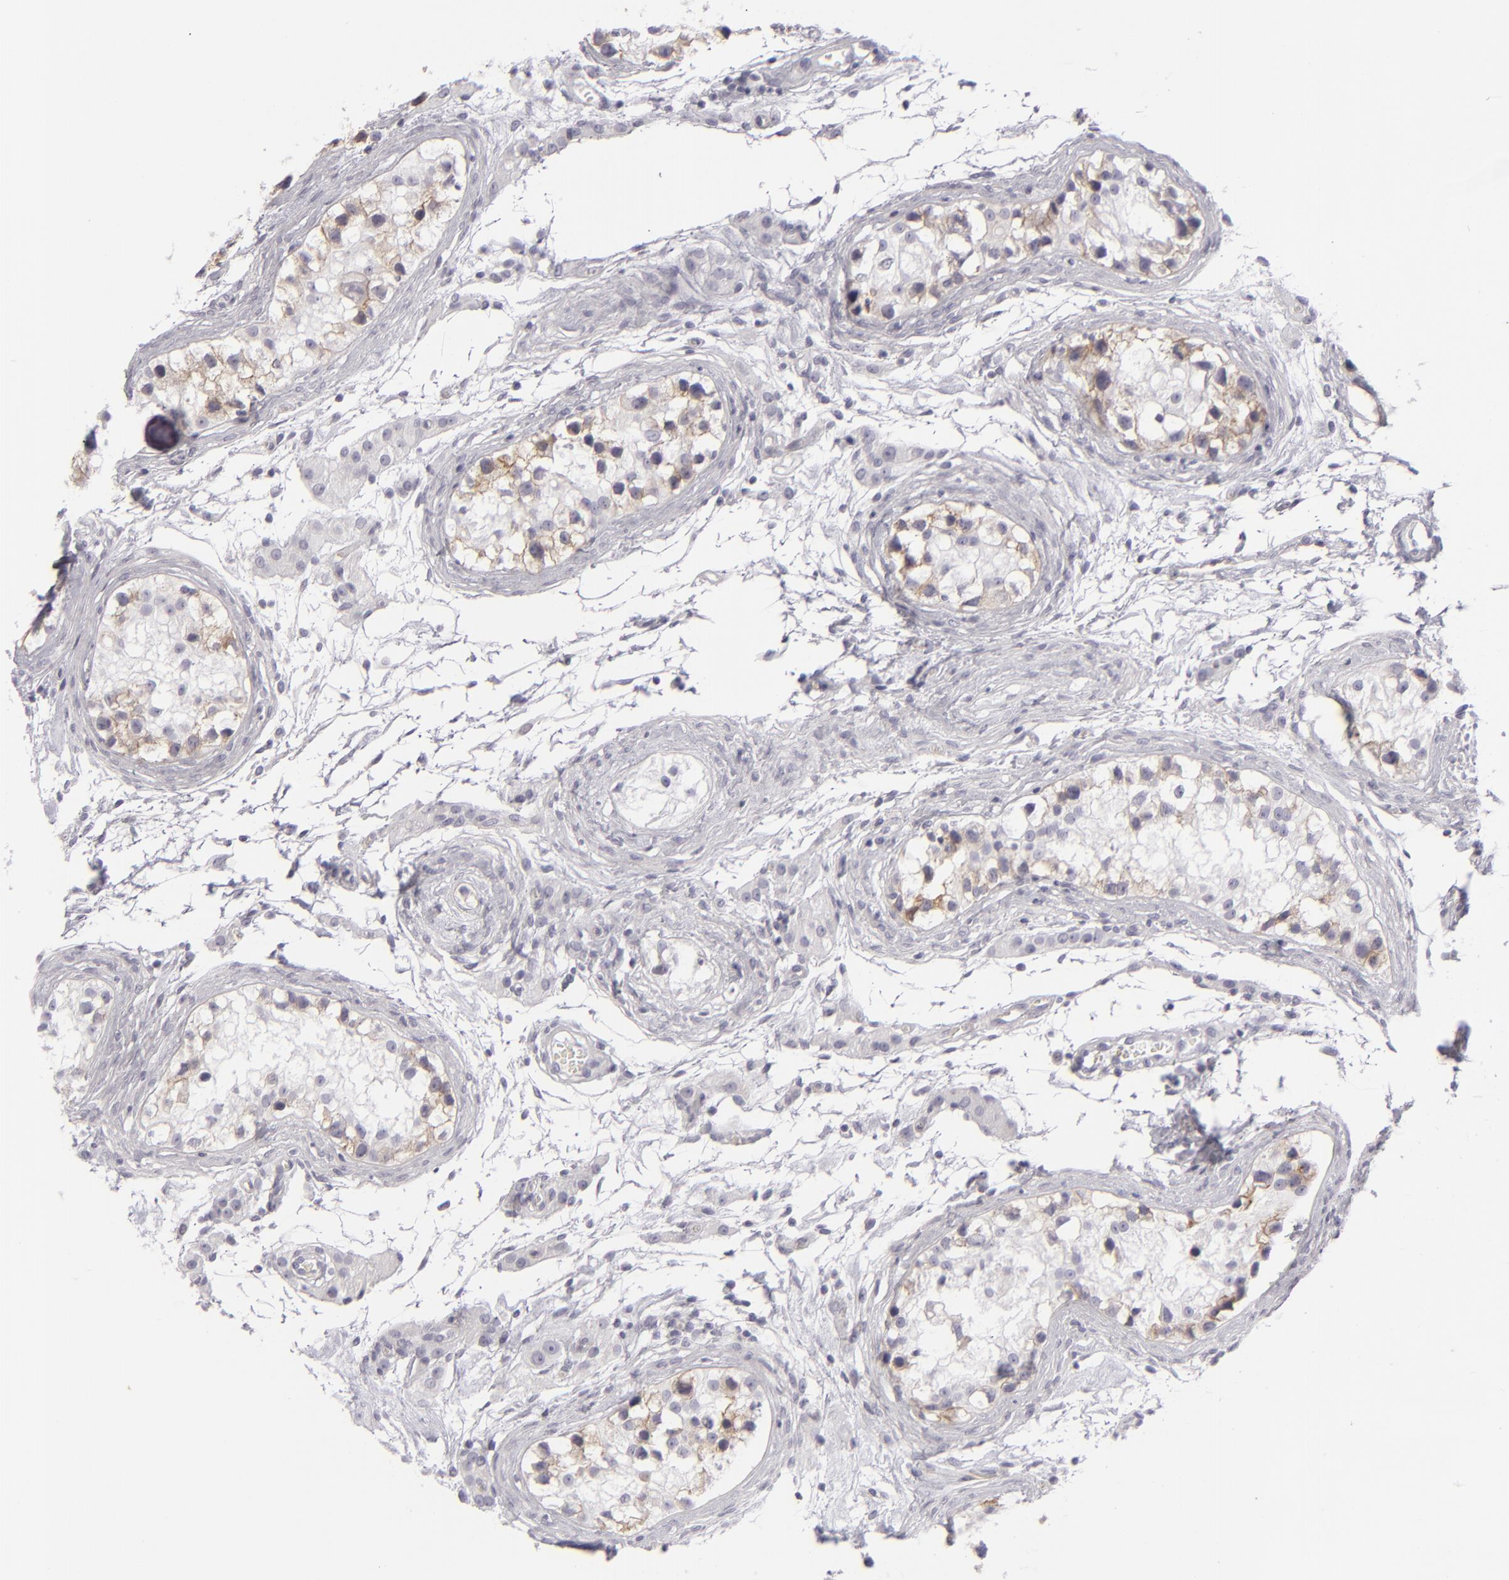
{"staining": {"intensity": "moderate", "quantity": "25%-75%", "location": "cytoplasmic/membranous"}, "tissue": "testis cancer", "cell_type": "Tumor cells", "image_type": "cancer", "snomed": [{"axis": "morphology", "description": "Seminoma, NOS"}, {"axis": "topography", "description": "Testis"}], "caption": "IHC image of neoplastic tissue: human testis cancer stained using immunohistochemistry (IHC) shows medium levels of moderate protein expression localized specifically in the cytoplasmic/membranous of tumor cells, appearing as a cytoplasmic/membranous brown color.", "gene": "JUP", "patient": {"sex": "male", "age": 25}}